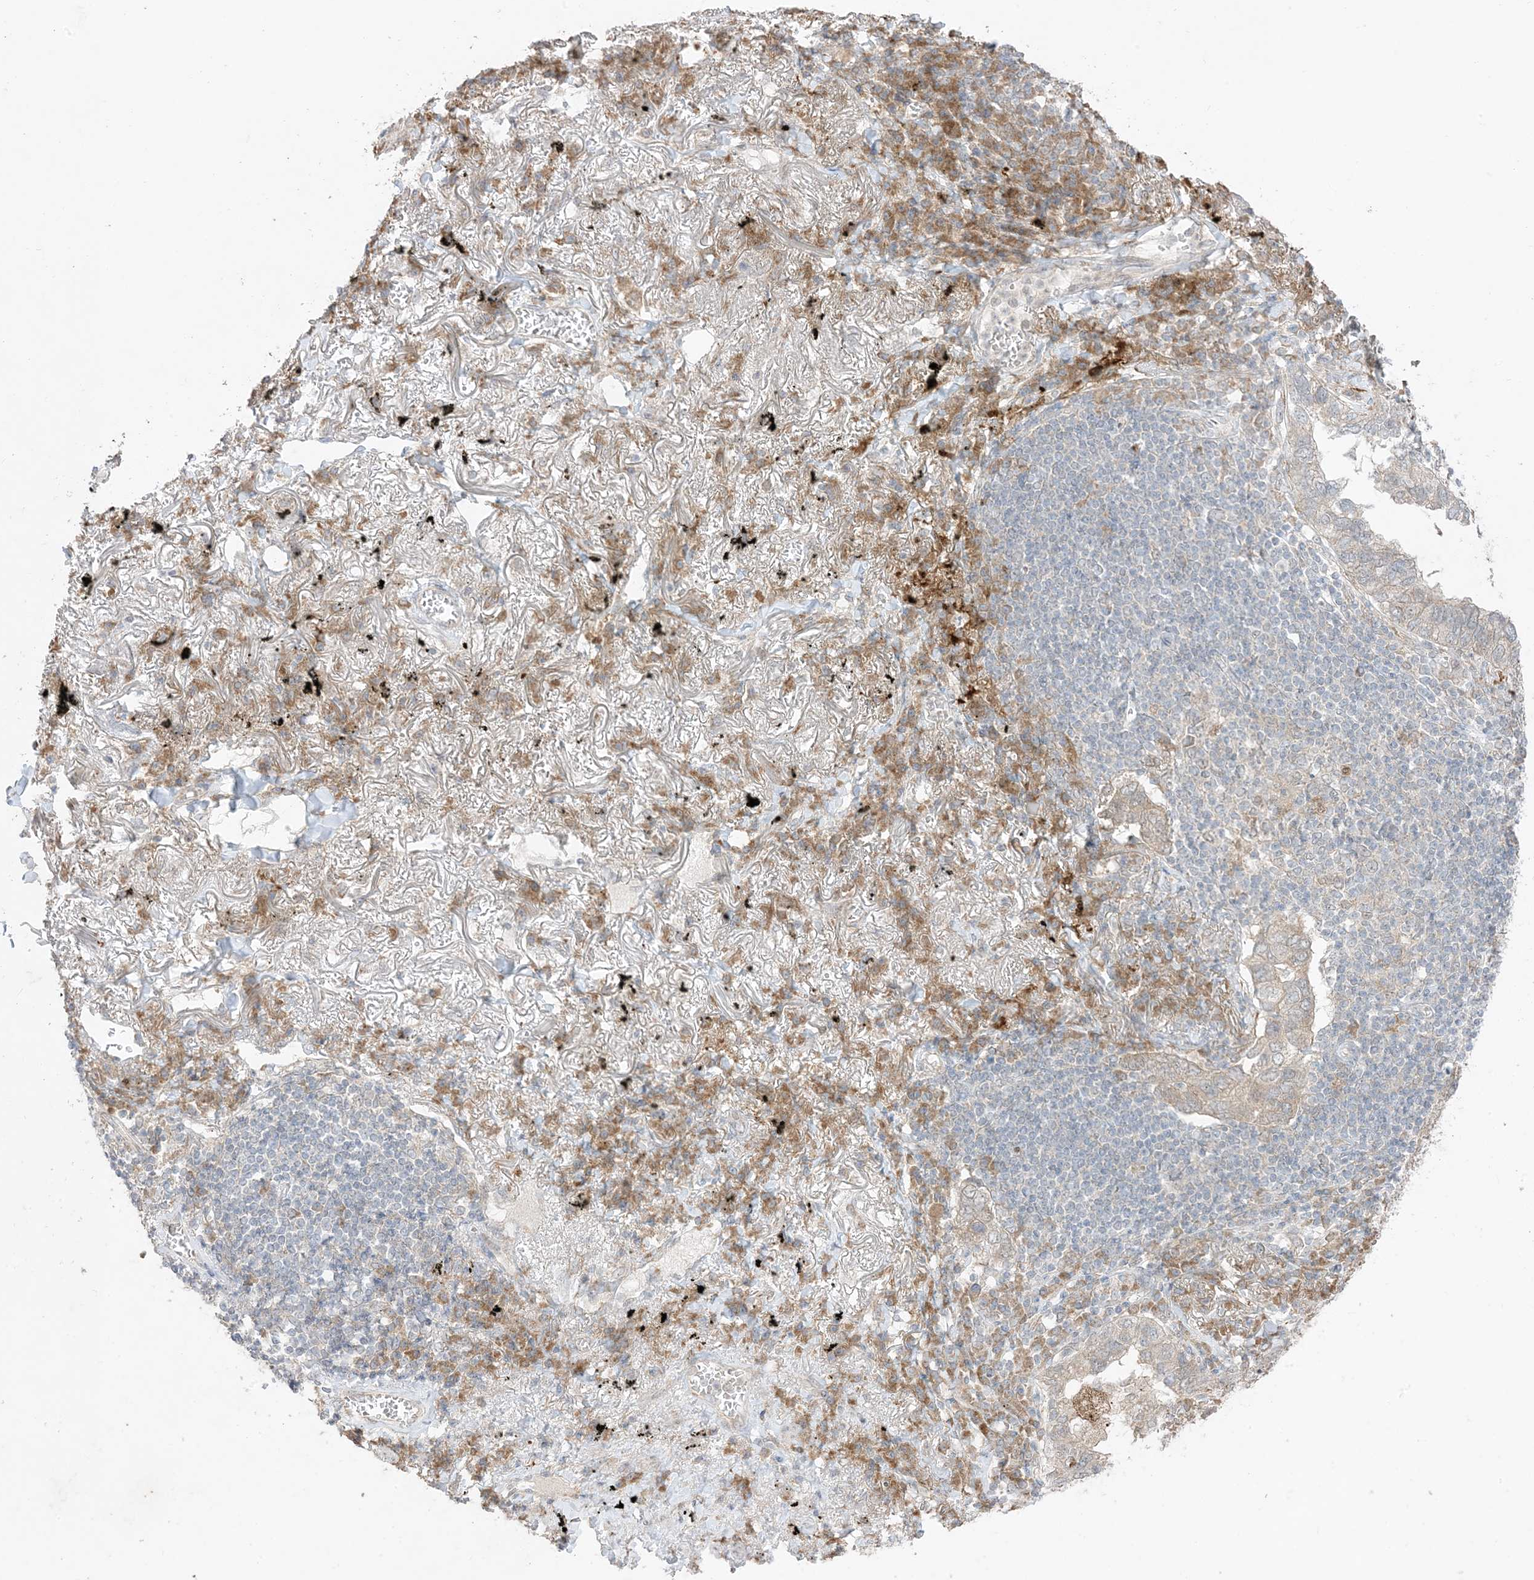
{"staining": {"intensity": "weak", "quantity": "<25%", "location": "cytoplasmic/membranous"}, "tissue": "lung cancer", "cell_type": "Tumor cells", "image_type": "cancer", "snomed": [{"axis": "morphology", "description": "Adenocarcinoma, NOS"}, {"axis": "topography", "description": "Lung"}], "caption": "This photomicrograph is of lung cancer stained with immunohistochemistry to label a protein in brown with the nuclei are counter-stained blue. There is no staining in tumor cells. (Immunohistochemistry, brightfield microscopy, high magnification).", "gene": "ODC1", "patient": {"sex": "male", "age": 65}}